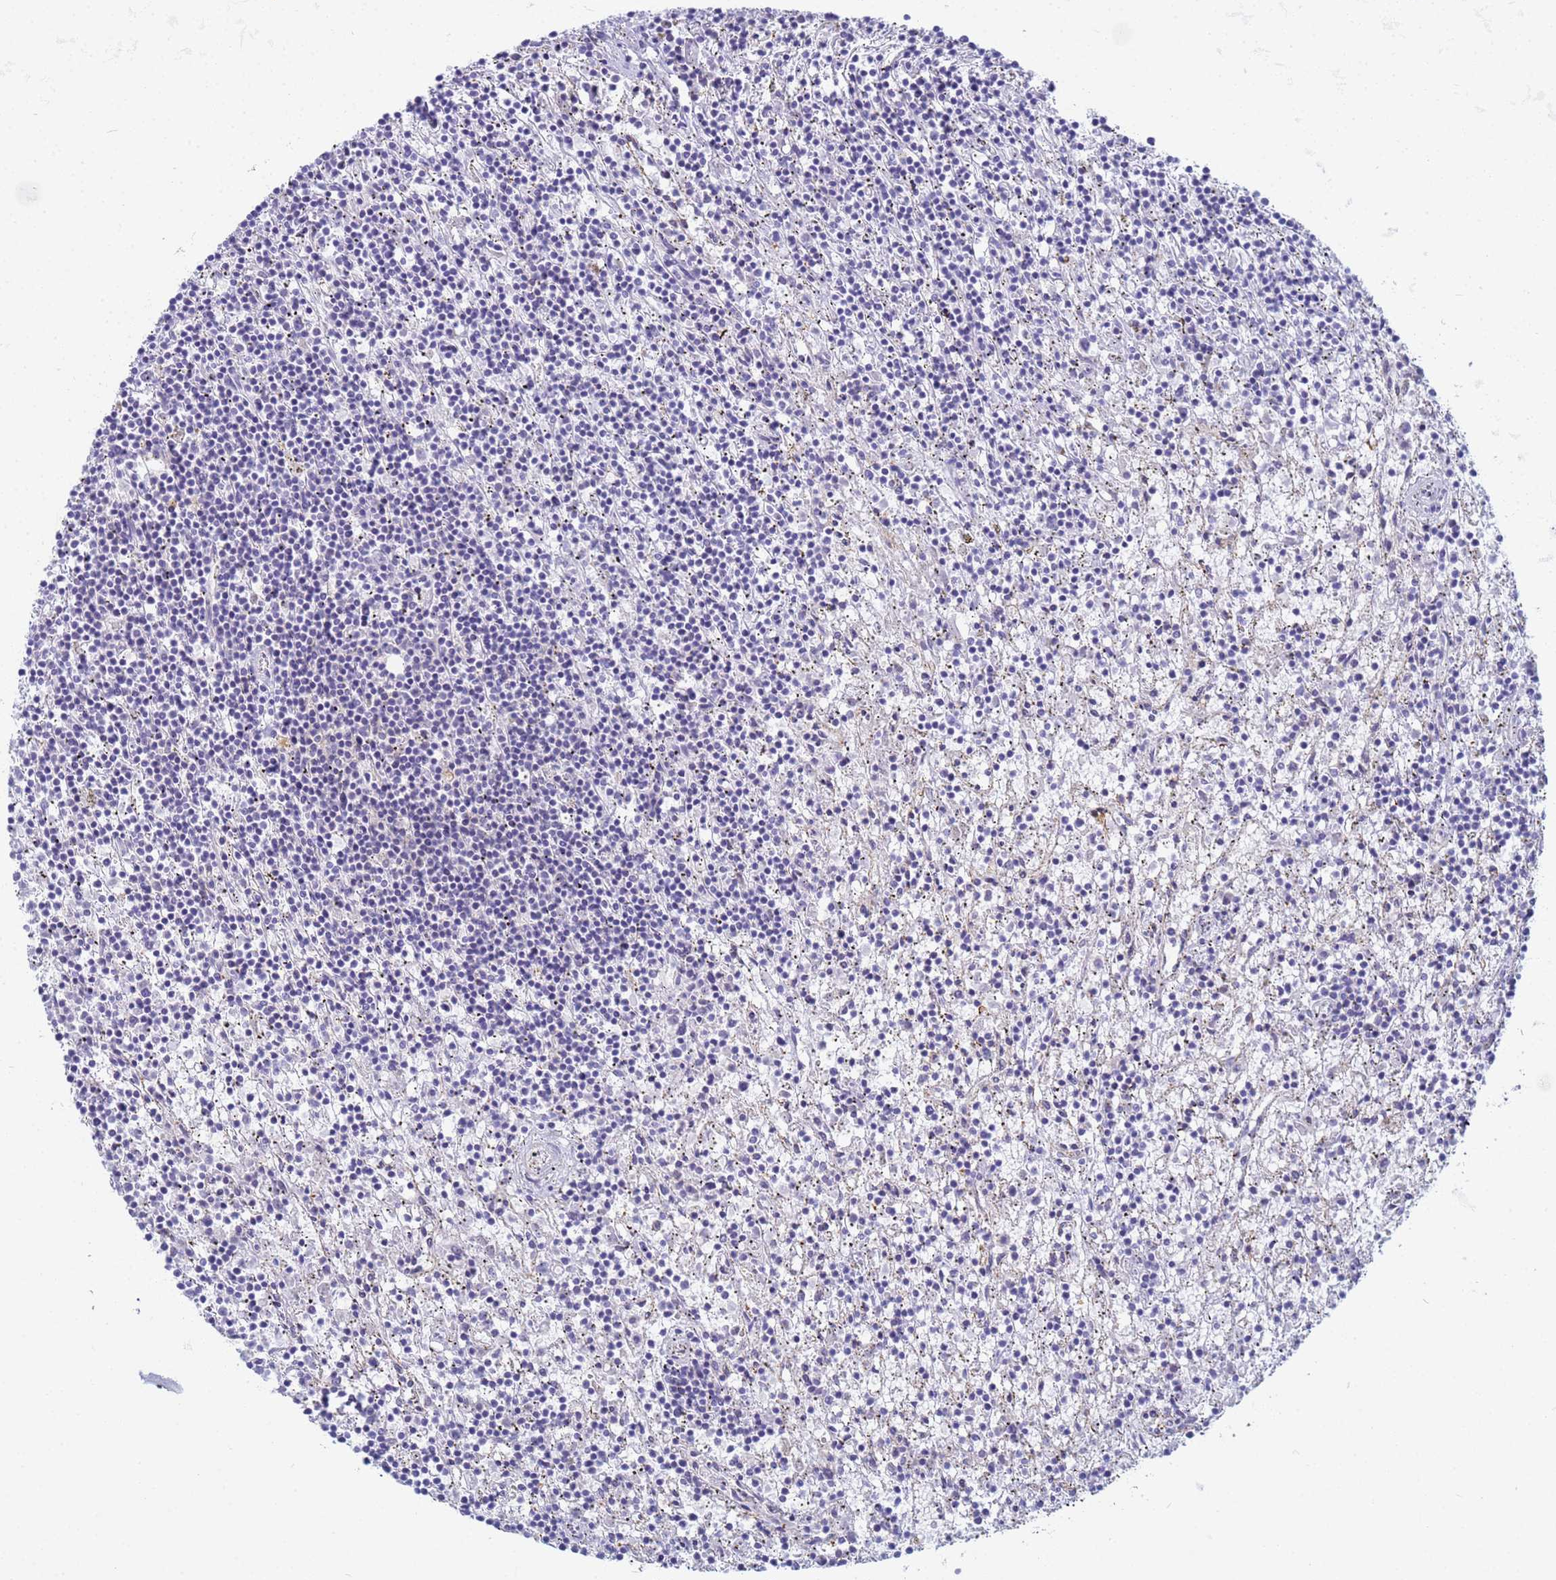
{"staining": {"intensity": "negative", "quantity": "none", "location": "none"}, "tissue": "lymphoma", "cell_type": "Tumor cells", "image_type": "cancer", "snomed": [{"axis": "morphology", "description": "Malignant lymphoma, non-Hodgkin's type, Low grade"}, {"axis": "topography", "description": "Spleen"}], "caption": "The immunohistochemistry micrograph has no significant staining in tumor cells of low-grade malignant lymphoma, non-Hodgkin's type tissue.", "gene": "CR1", "patient": {"sex": "male", "age": 76}}